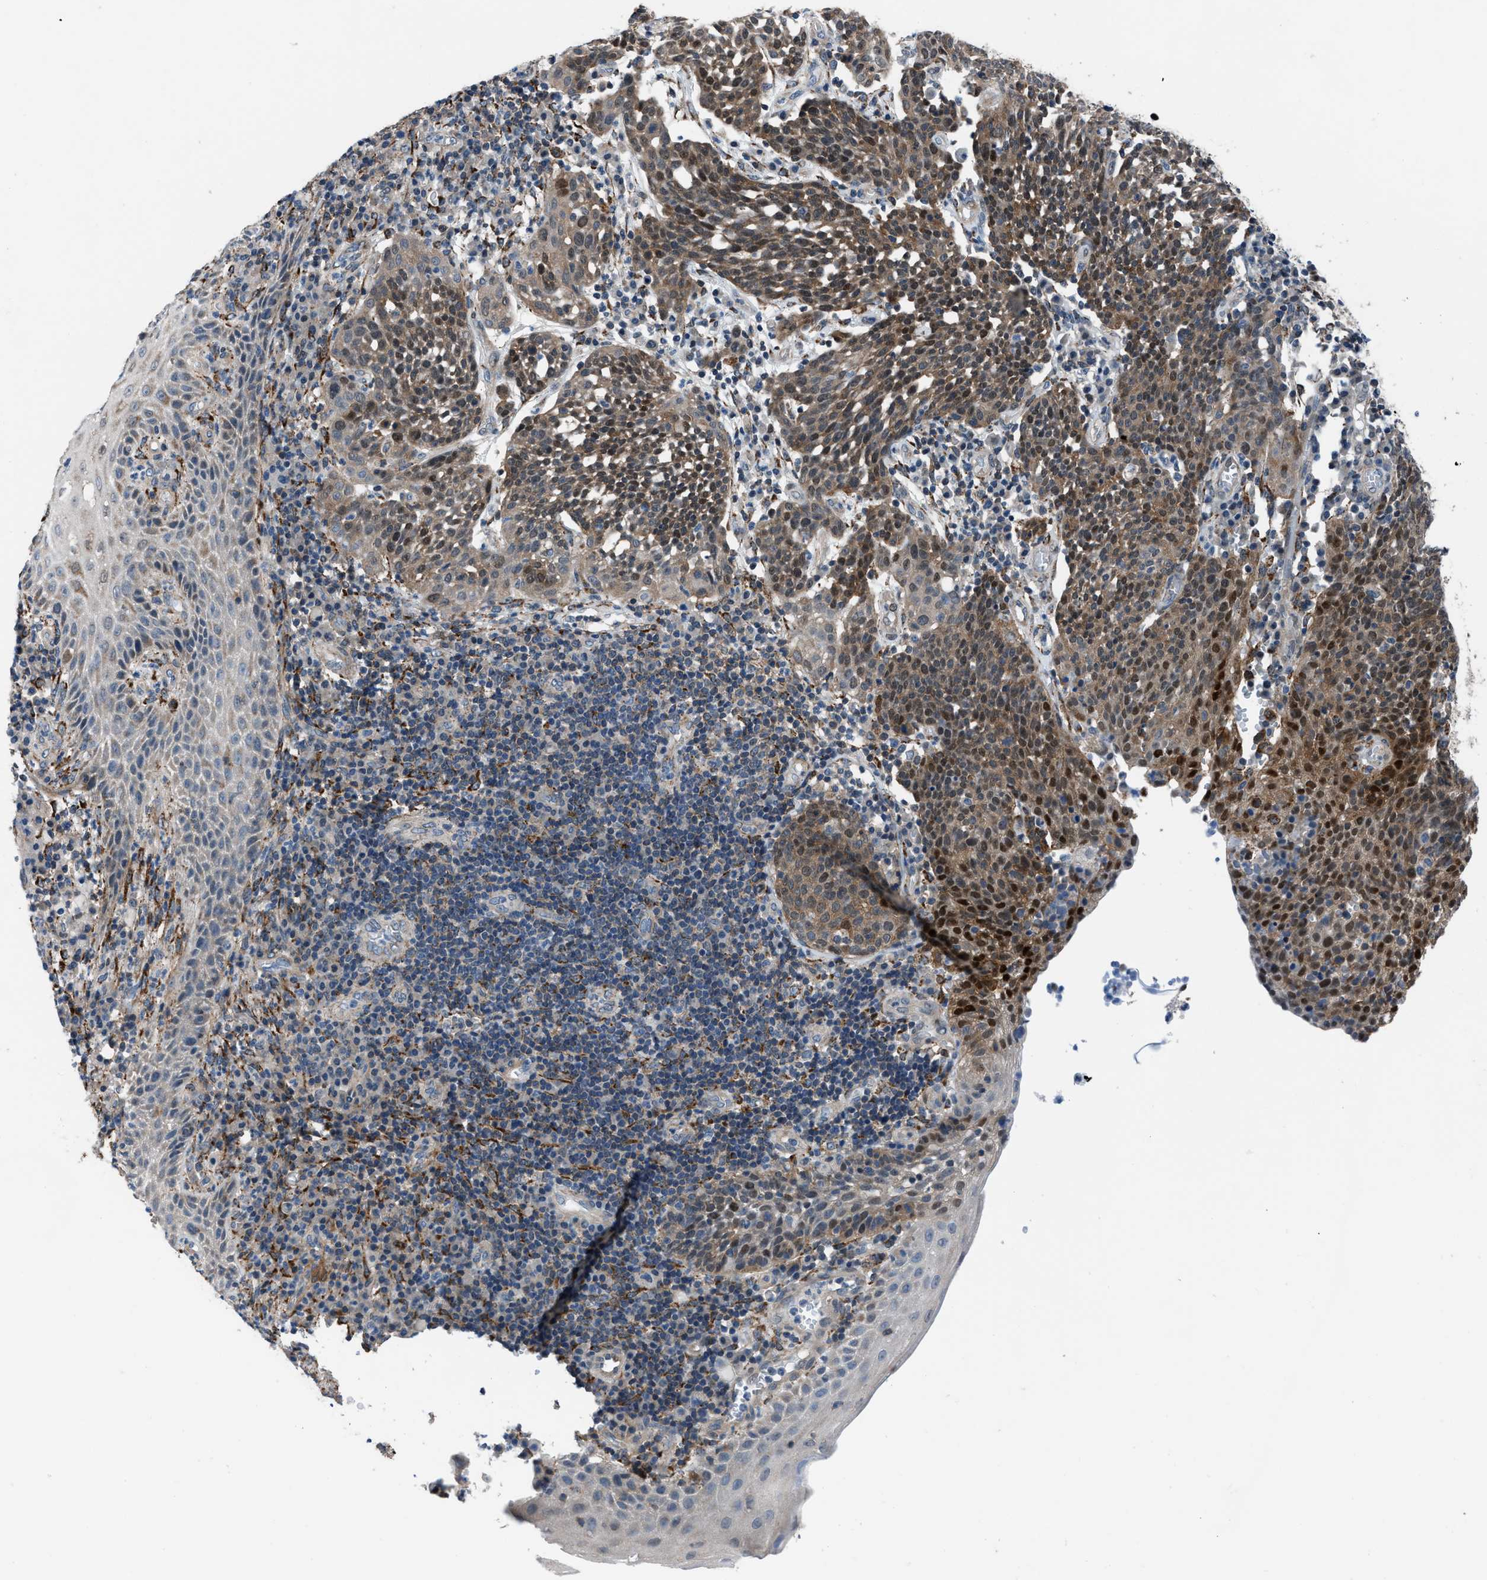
{"staining": {"intensity": "moderate", "quantity": ">75%", "location": "cytoplasmic/membranous,nuclear"}, "tissue": "cervical cancer", "cell_type": "Tumor cells", "image_type": "cancer", "snomed": [{"axis": "morphology", "description": "Squamous cell carcinoma, NOS"}, {"axis": "topography", "description": "Cervix"}], "caption": "A histopathology image showing moderate cytoplasmic/membranous and nuclear positivity in about >75% of tumor cells in squamous cell carcinoma (cervical), as visualized by brown immunohistochemical staining.", "gene": "TMEM45B", "patient": {"sex": "female", "age": 34}}